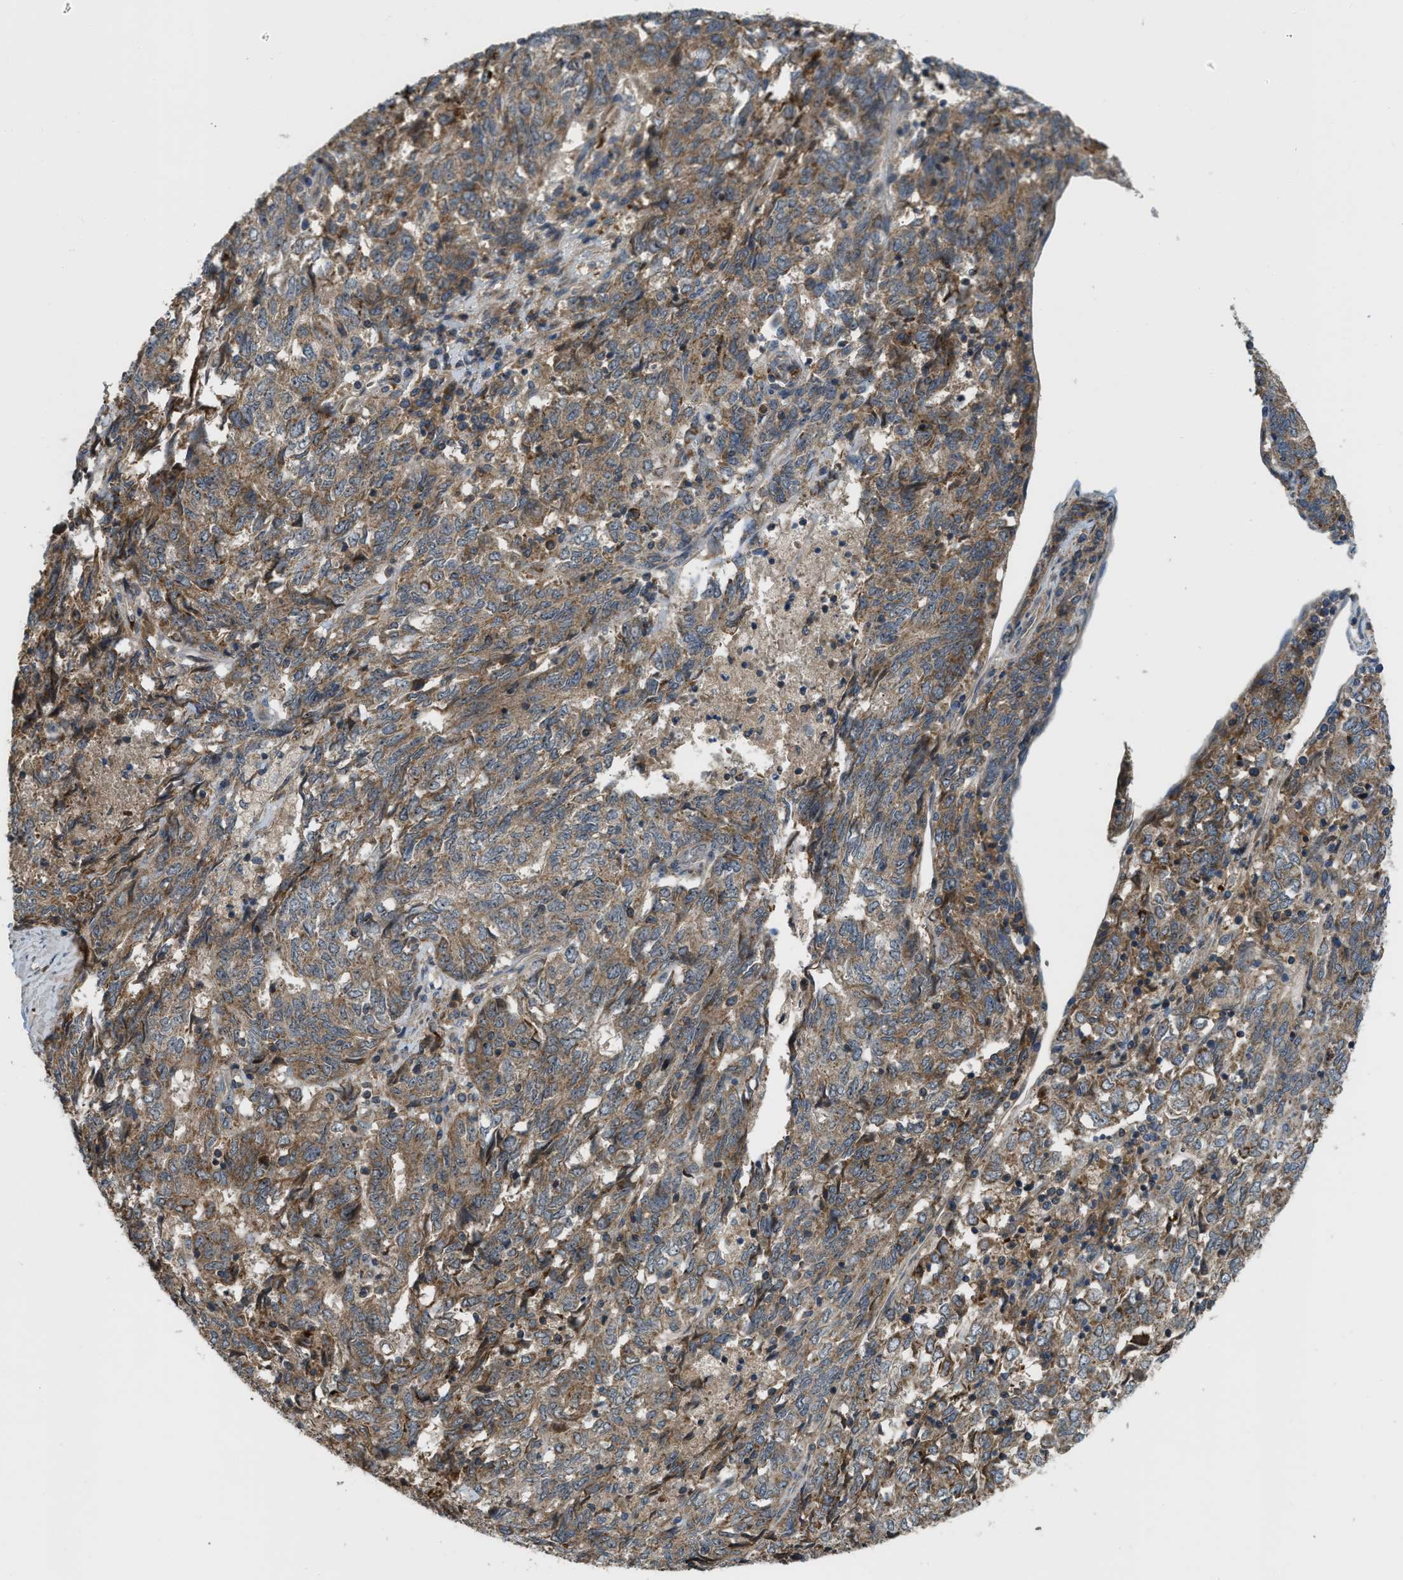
{"staining": {"intensity": "weak", "quantity": ">75%", "location": "cytoplasmic/membranous"}, "tissue": "endometrial cancer", "cell_type": "Tumor cells", "image_type": "cancer", "snomed": [{"axis": "morphology", "description": "Adenocarcinoma, NOS"}, {"axis": "topography", "description": "Endometrium"}], "caption": "IHC (DAB (3,3'-diaminobenzidine)) staining of human adenocarcinoma (endometrial) reveals weak cytoplasmic/membranous protein positivity in about >75% of tumor cells.", "gene": "ZNF71", "patient": {"sex": "female", "age": 80}}